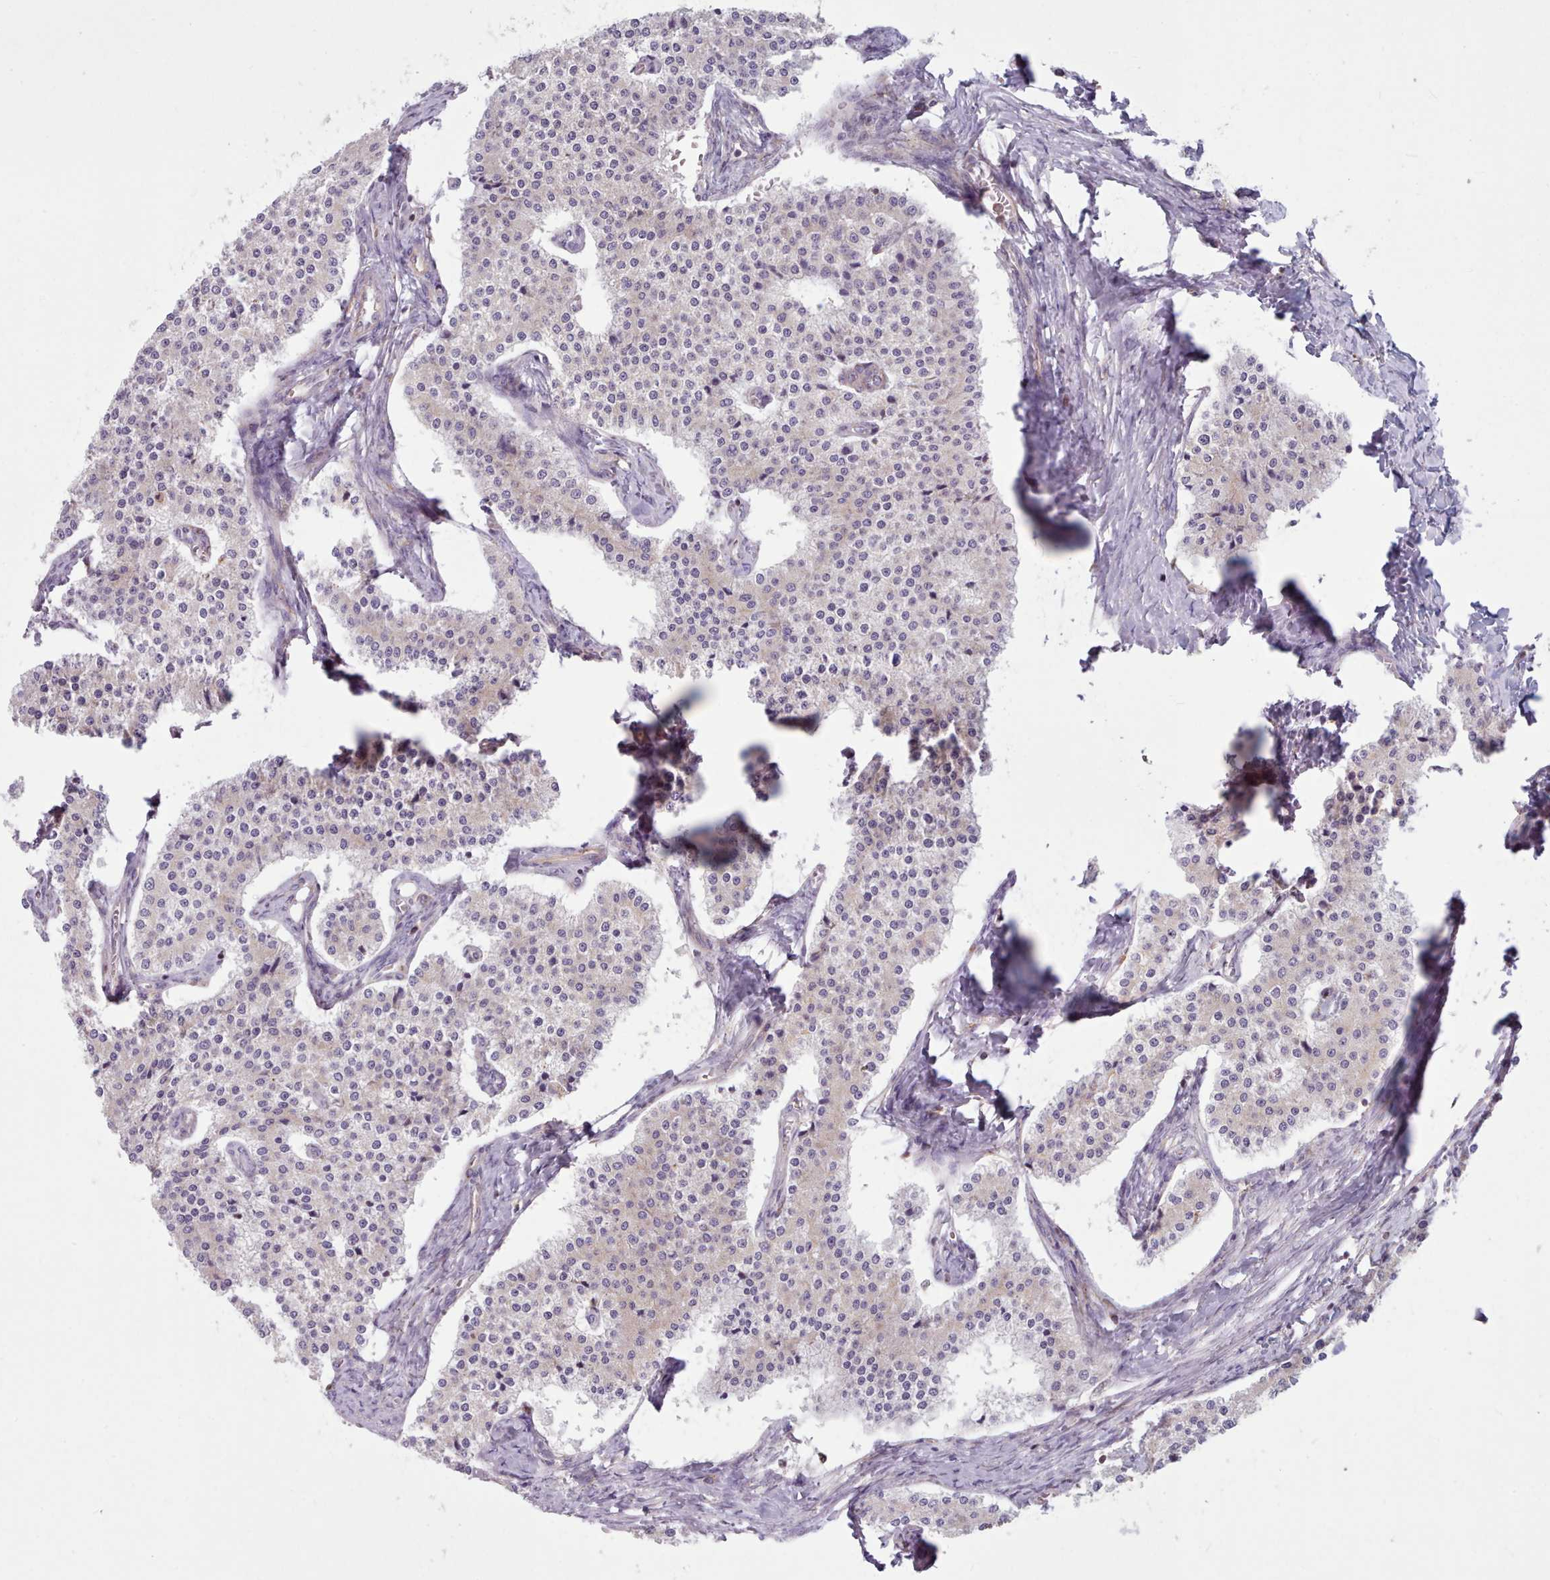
{"staining": {"intensity": "negative", "quantity": "none", "location": "none"}, "tissue": "carcinoid", "cell_type": "Tumor cells", "image_type": "cancer", "snomed": [{"axis": "morphology", "description": "Carcinoid, malignant, NOS"}, {"axis": "topography", "description": "Colon"}], "caption": "An immunohistochemistry (IHC) histopathology image of carcinoid (malignant) is shown. There is no staining in tumor cells of carcinoid (malignant). (DAB IHC, high magnification).", "gene": "CRYBG1", "patient": {"sex": "female", "age": 52}}